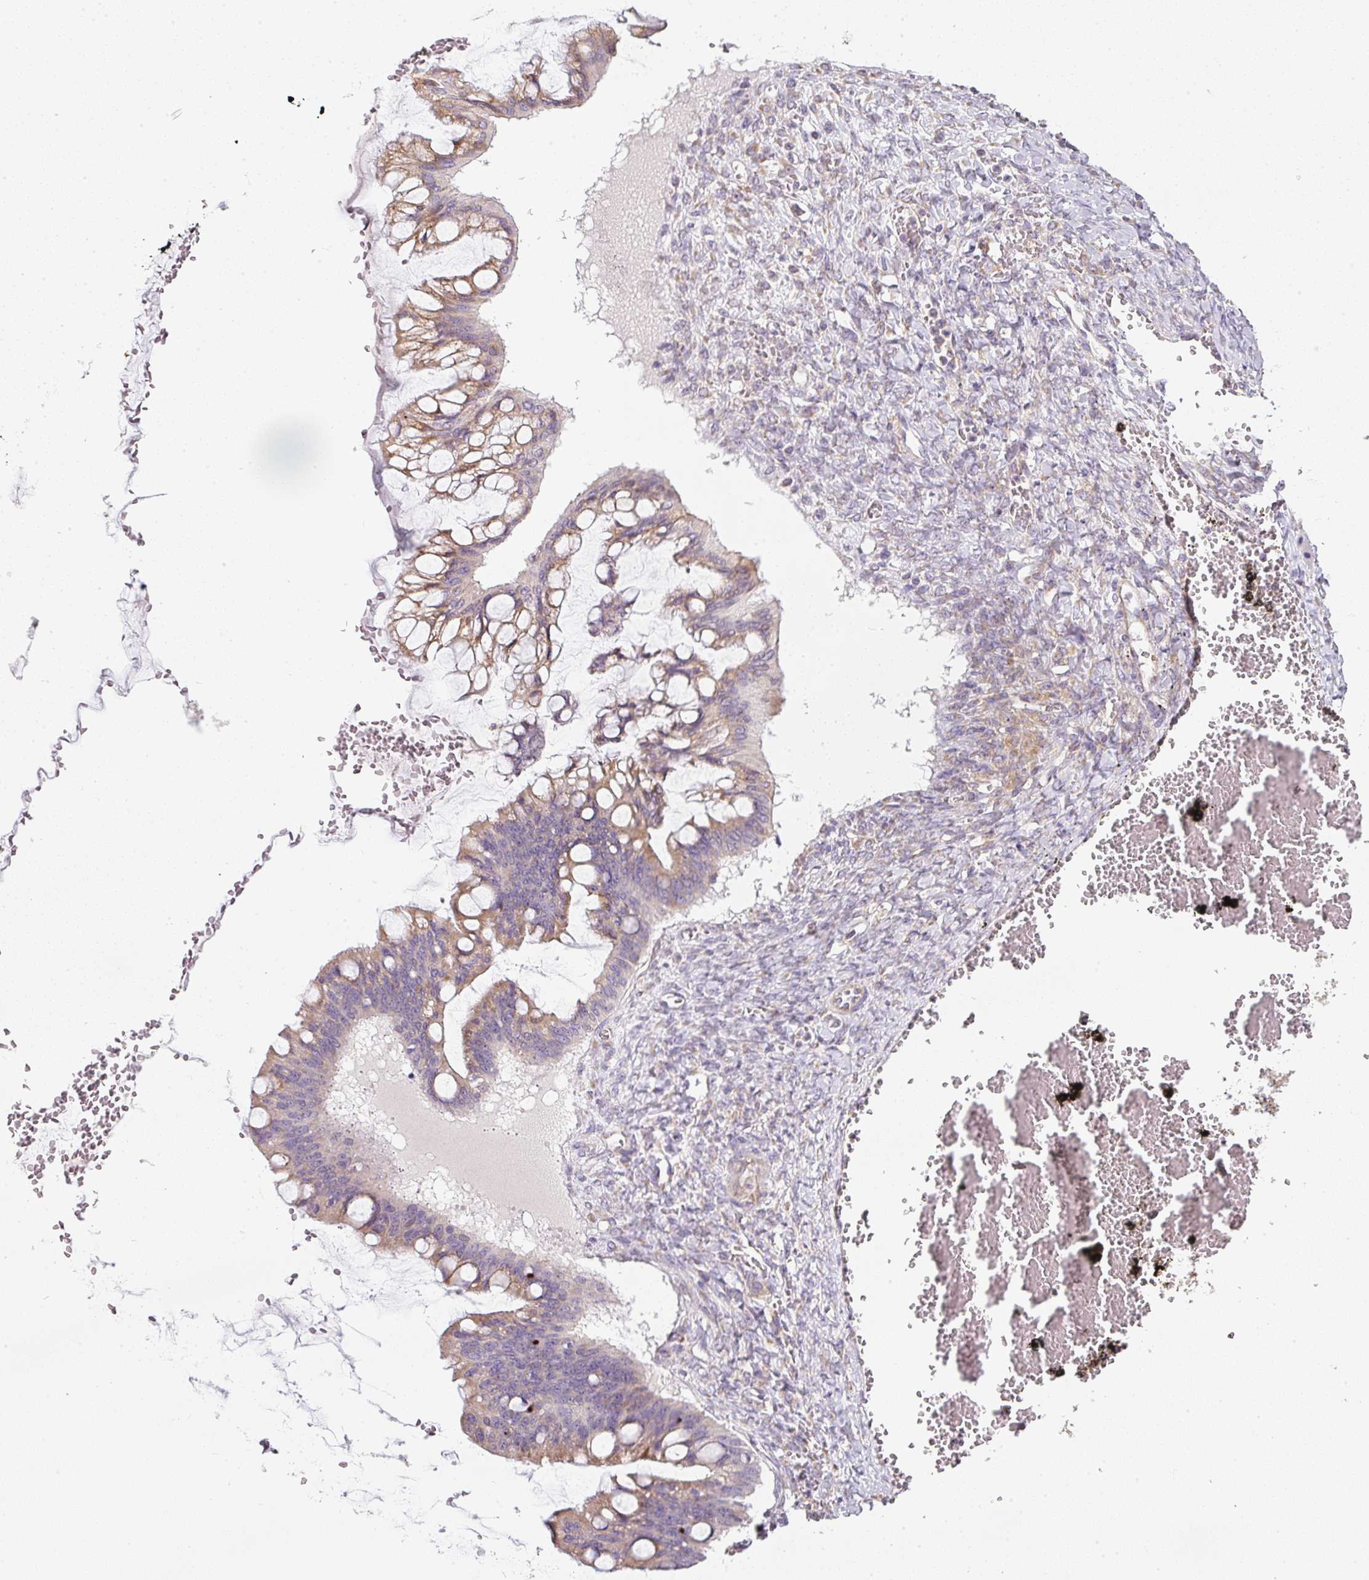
{"staining": {"intensity": "moderate", "quantity": "25%-75%", "location": "cytoplasmic/membranous"}, "tissue": "ovarian cancer", "cell_type": "Tumor cells", "image_type": "cancer", "snomed": [{"axis": "morphology", "description": "Cystadenocarcinoma, mucinous, NOS"}, {"axis": "topography", "description": "Ovary"}], "caption": "Tumor cells show medium levels of moderate cytoplasmic/membranous expression in about 25%-75% of cells in ovarian mucinous cystadenocarcinoma. Ihc stains the protein of interest in brown and the nuclei are stained blue.", "gene": "MORN4", "patient": {"sex": "female", "age": 73}}